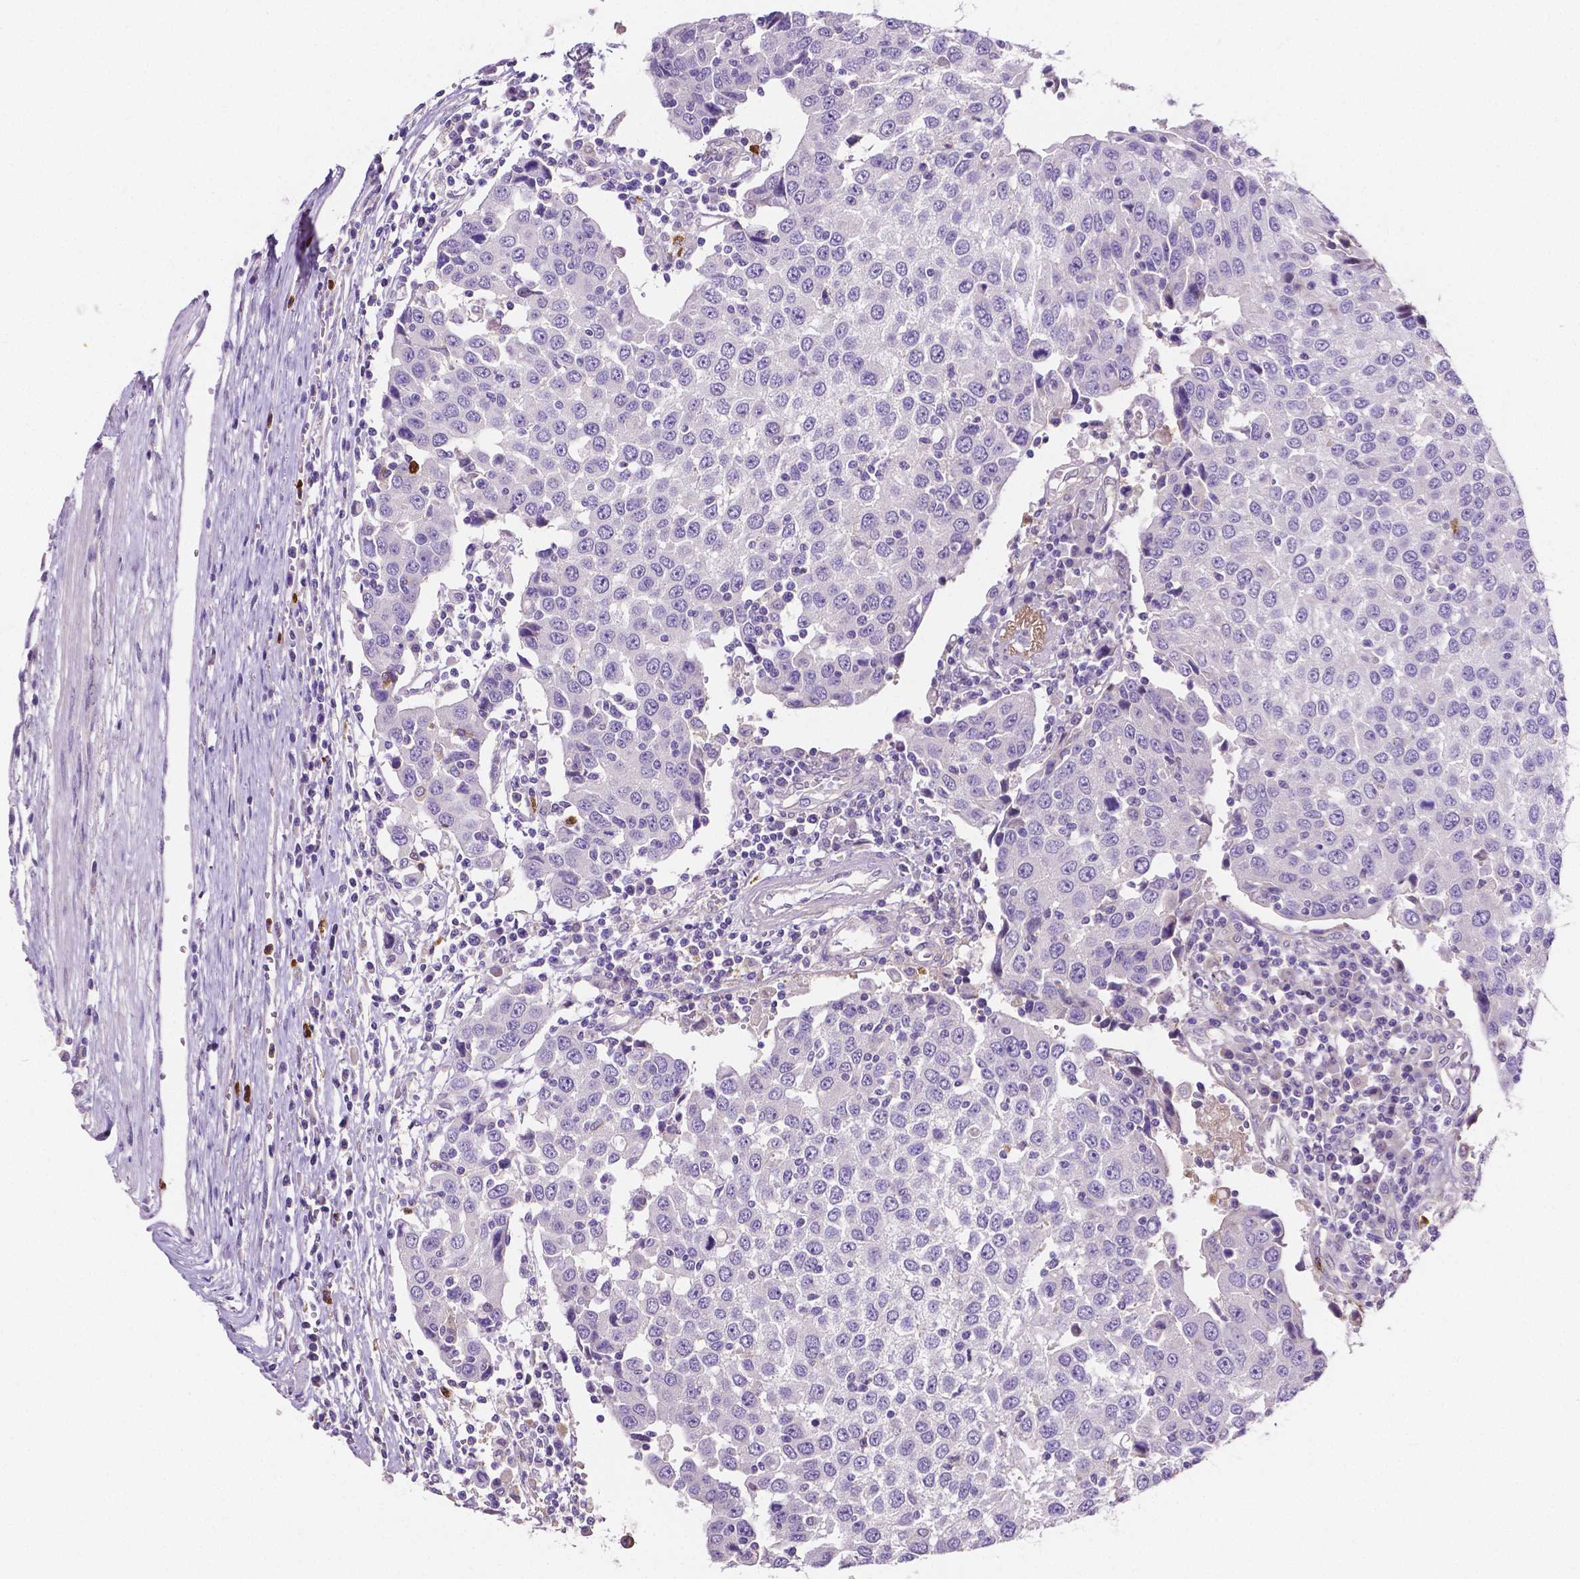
{"staining": {"intensity": "negative", "quantity": "none", "location": "none"}, "tissue": "urothelial cancer", "cell_type": "Tumor cells", "image_type": "cancer", "snomed": [{"axis": "morphology", "description": "Urothelial carcinoma, High grade"}, {"axis": "topography", "description": "Urinary bladder"}], "caption": "High-grade urothelial carcinoma was stained to show a protein in brown. There is no significant expression in tumor cells.", "gene": "MMP9", "patient": {"sex": "female", "age": 85}}